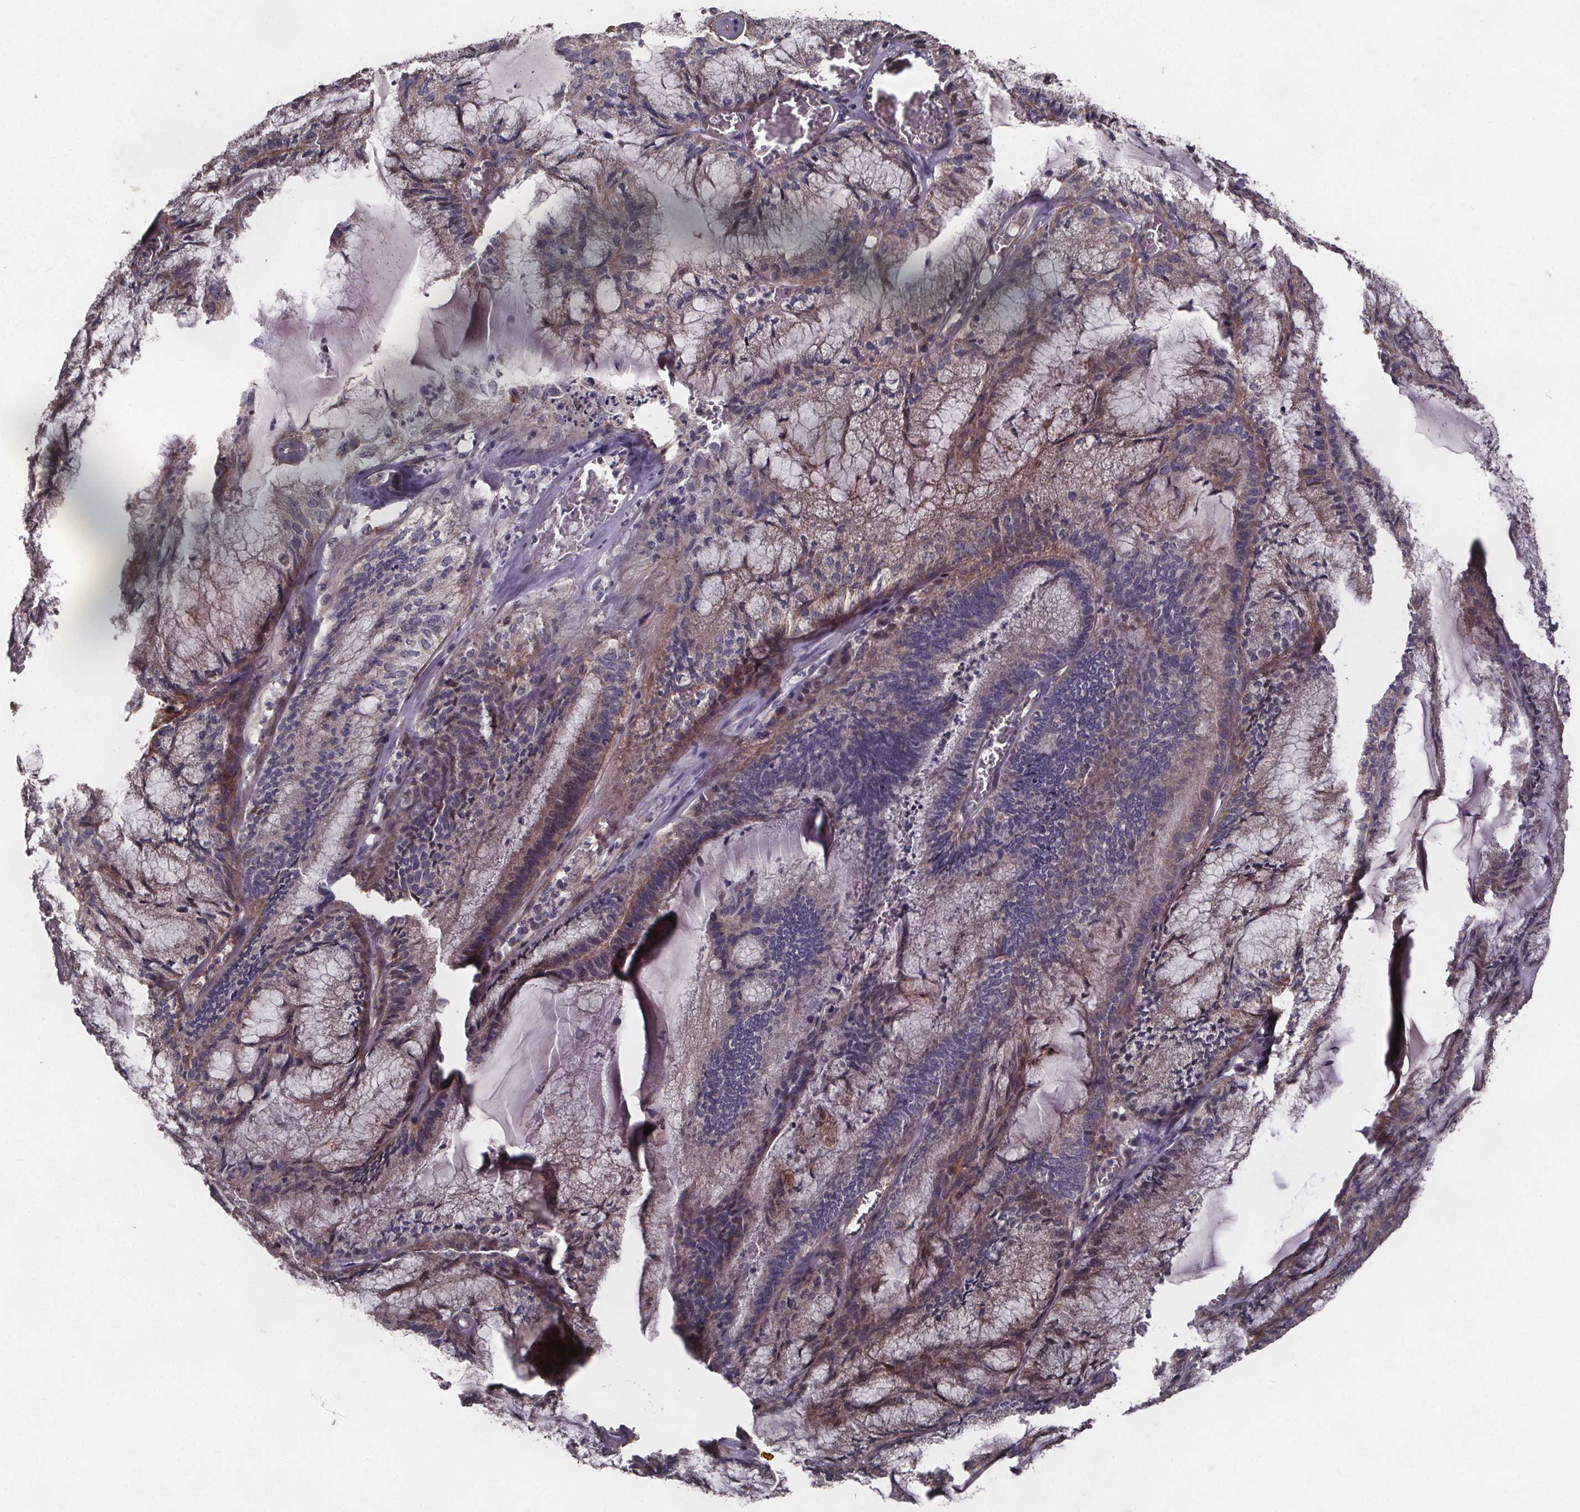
{"staining": {"intensity": "weak", "quantity": "<25%", "location": "cytoplasmic/membranous"}, "tissue": "endometrial cancer", "cell_type": "Tumor cells", "image_type": "cancer", "snomed": [{"axis": "morphology", "description": "Carcinoma, NOS"}, {"axis": "topography", "description": "Endometrium"}], "caption": "IHC of endometrial carcinoma reveals no positivity in tumor cells.", "gene": "YME1L1", "patient": {"sex": "female", "age": 62}}